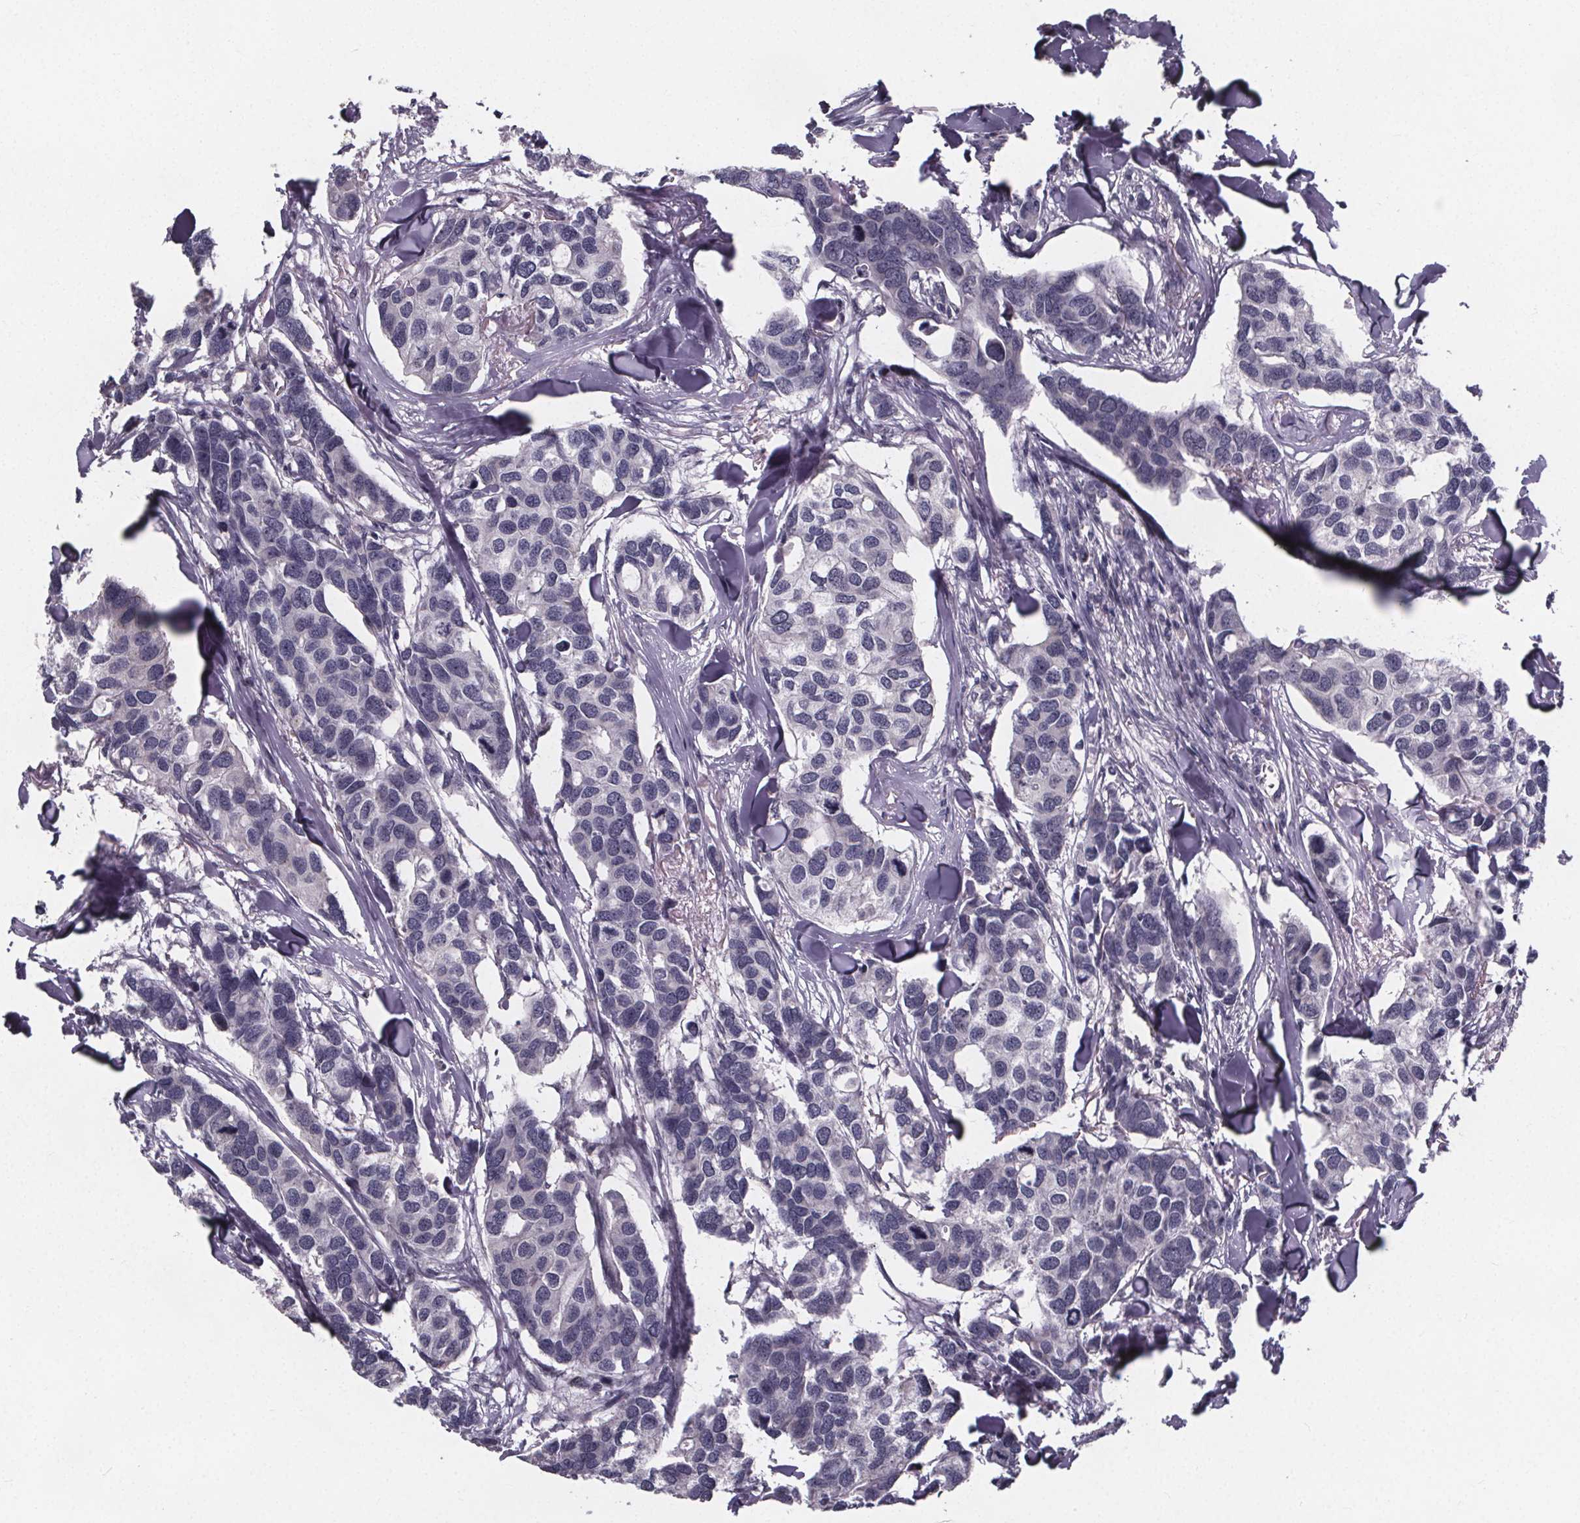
{"staining": {"intensity": "negative", "quantity": "none", "location": "none"}, "tissue": "breast cancer", "cell_type": "Tumor cells", "image_type": "cancer", "snomed": [{"axis": "morphology", "description": "Duct carcinoma"}, {"axis": "topography", "description": "Breast"}], "caption": "Immunohistochemistry micrograph of neoplastic tissue: breast cancer (infiltrating ductal carcinoma) stained with DAB shows no significant protein expression in tumor cells.", "gene": "FAM181B", "patient": {"sex": "female", "age": 83}}